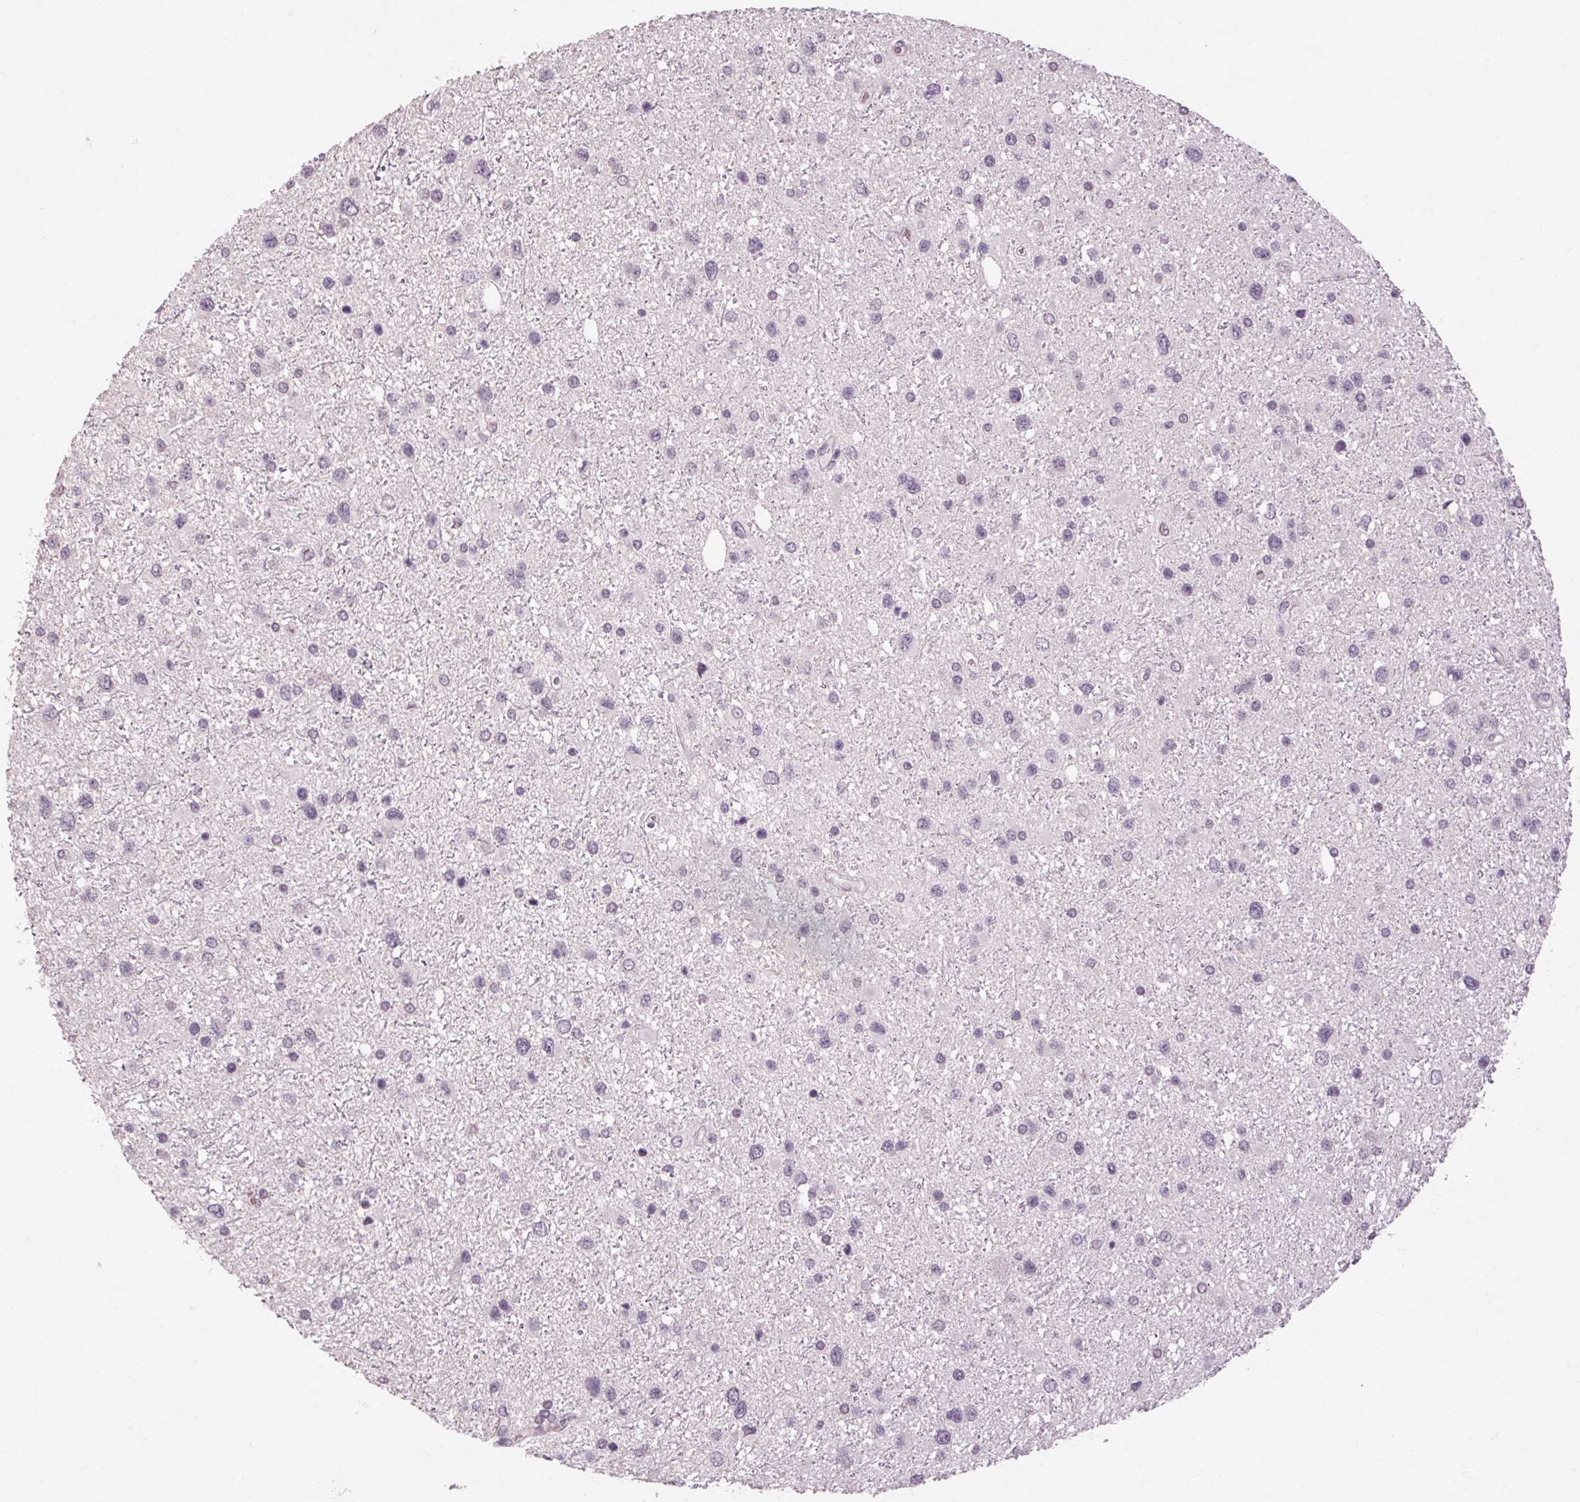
{"staining": {"intensity": "negative", "quantity": "none", "location": "none"}, "tissue": "glioma", "cell_type": "Tumor cells", "image_type": "cancer", "snomed": [{"axis": "morphology", "description": "Glioma, malignant, Low grade"}, {"axis": "topography", "description": "Brain"}], "caption": "This is a histopathology image of immunohistochemistry (IHC) staining of malignant glioma (low-grade), which shows no positivity in tumor cells.", "gene": "POMC", "patient": {"sex": "female", "age": 32}}